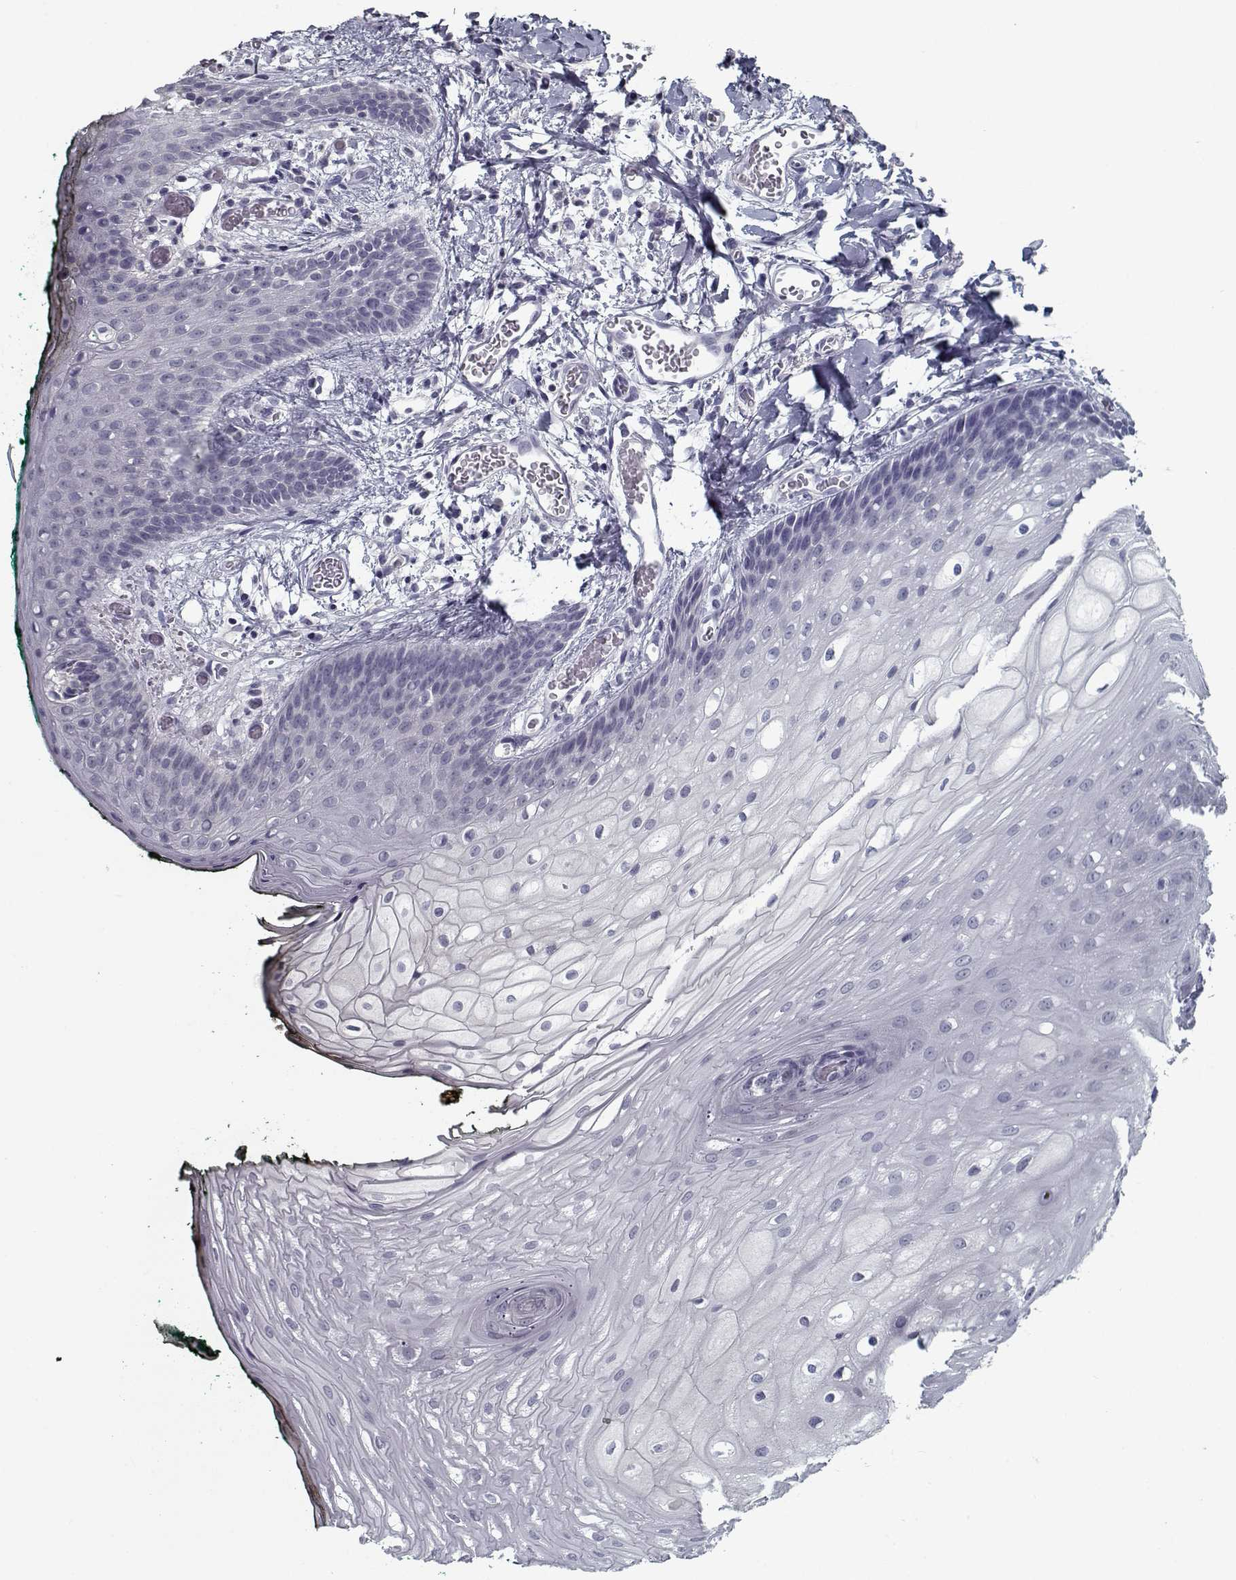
{"staining": {"intensity": "negative", "quantity": "none", "location": "none"}, "tissue": "oral mucosa", "cell_type": "Squamous epithelial cells", "image_type": "normal", "snomed": [{"axis": "morphology", "description": "Normal tissue, NOS"}, {"axis": "topography", "description": "Oral tissue"}, {"axis": "topography", "description": "Head-Neck"}], "caption": "The image shows no staining of squamous epithelial cells in normal oral mucosa. (Immunohistochemistry, brightfield microscopy, high magnification).", "gene": "TESPA1", "patient": {"sex": "female", "age": 68}}